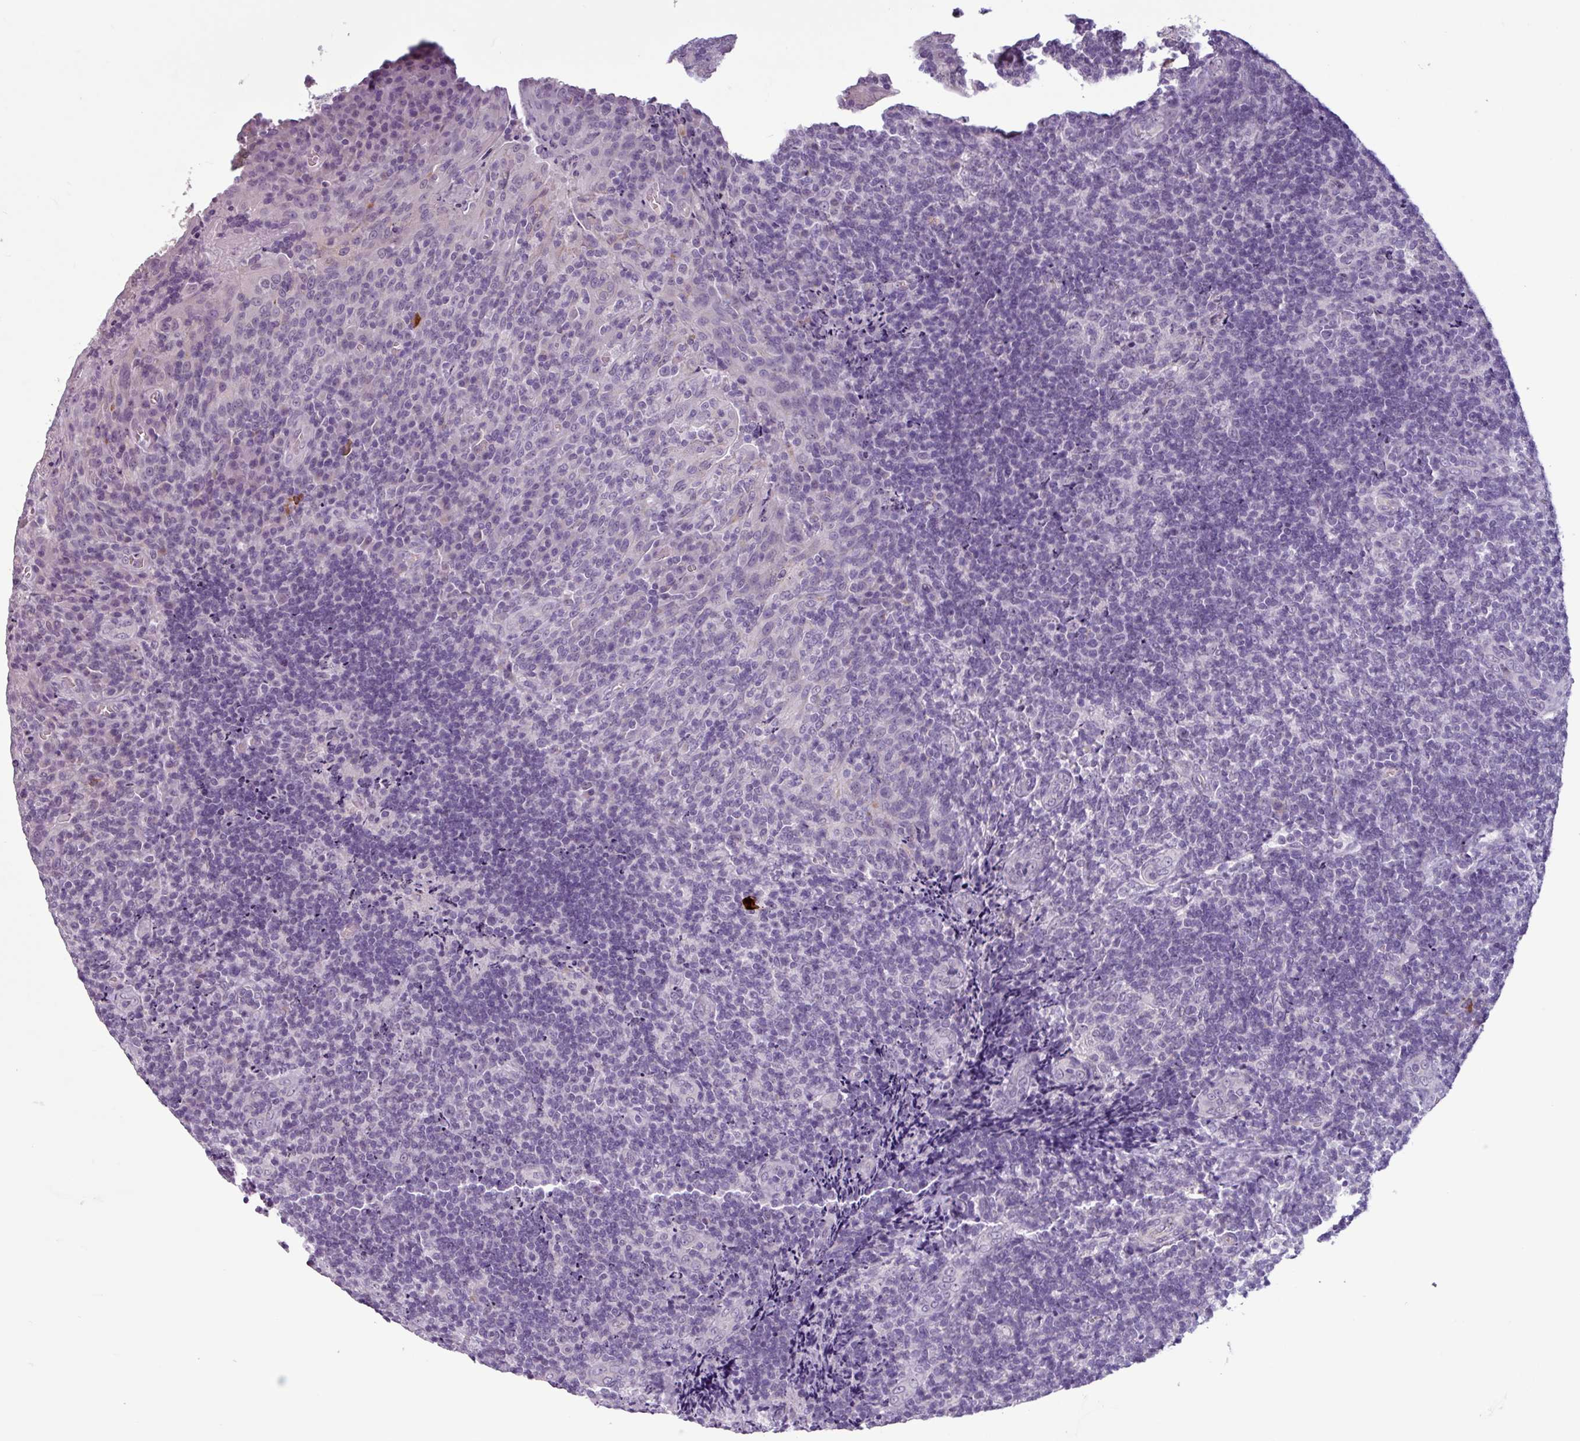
{"staining": {"intensity": "negative", "quantity": "none", "location": "none"}, "tissue": "tonsil", "cell_type": "Germinal center cells", "image_type": "normal", "snomed": [{"axis": "morphology", "description": "Normal tissue, NOS"}, {"axis": "topography", "description": "Tonsil"}], "caption": "Immunohistochemistry (IHC) of normal tonsil shows no staining in germinal center cells. (Brightfield microscopy of DAB IHC at high magnification).", "gene": "C9orf24", "patient": {"sex": "male", "age": 17}}